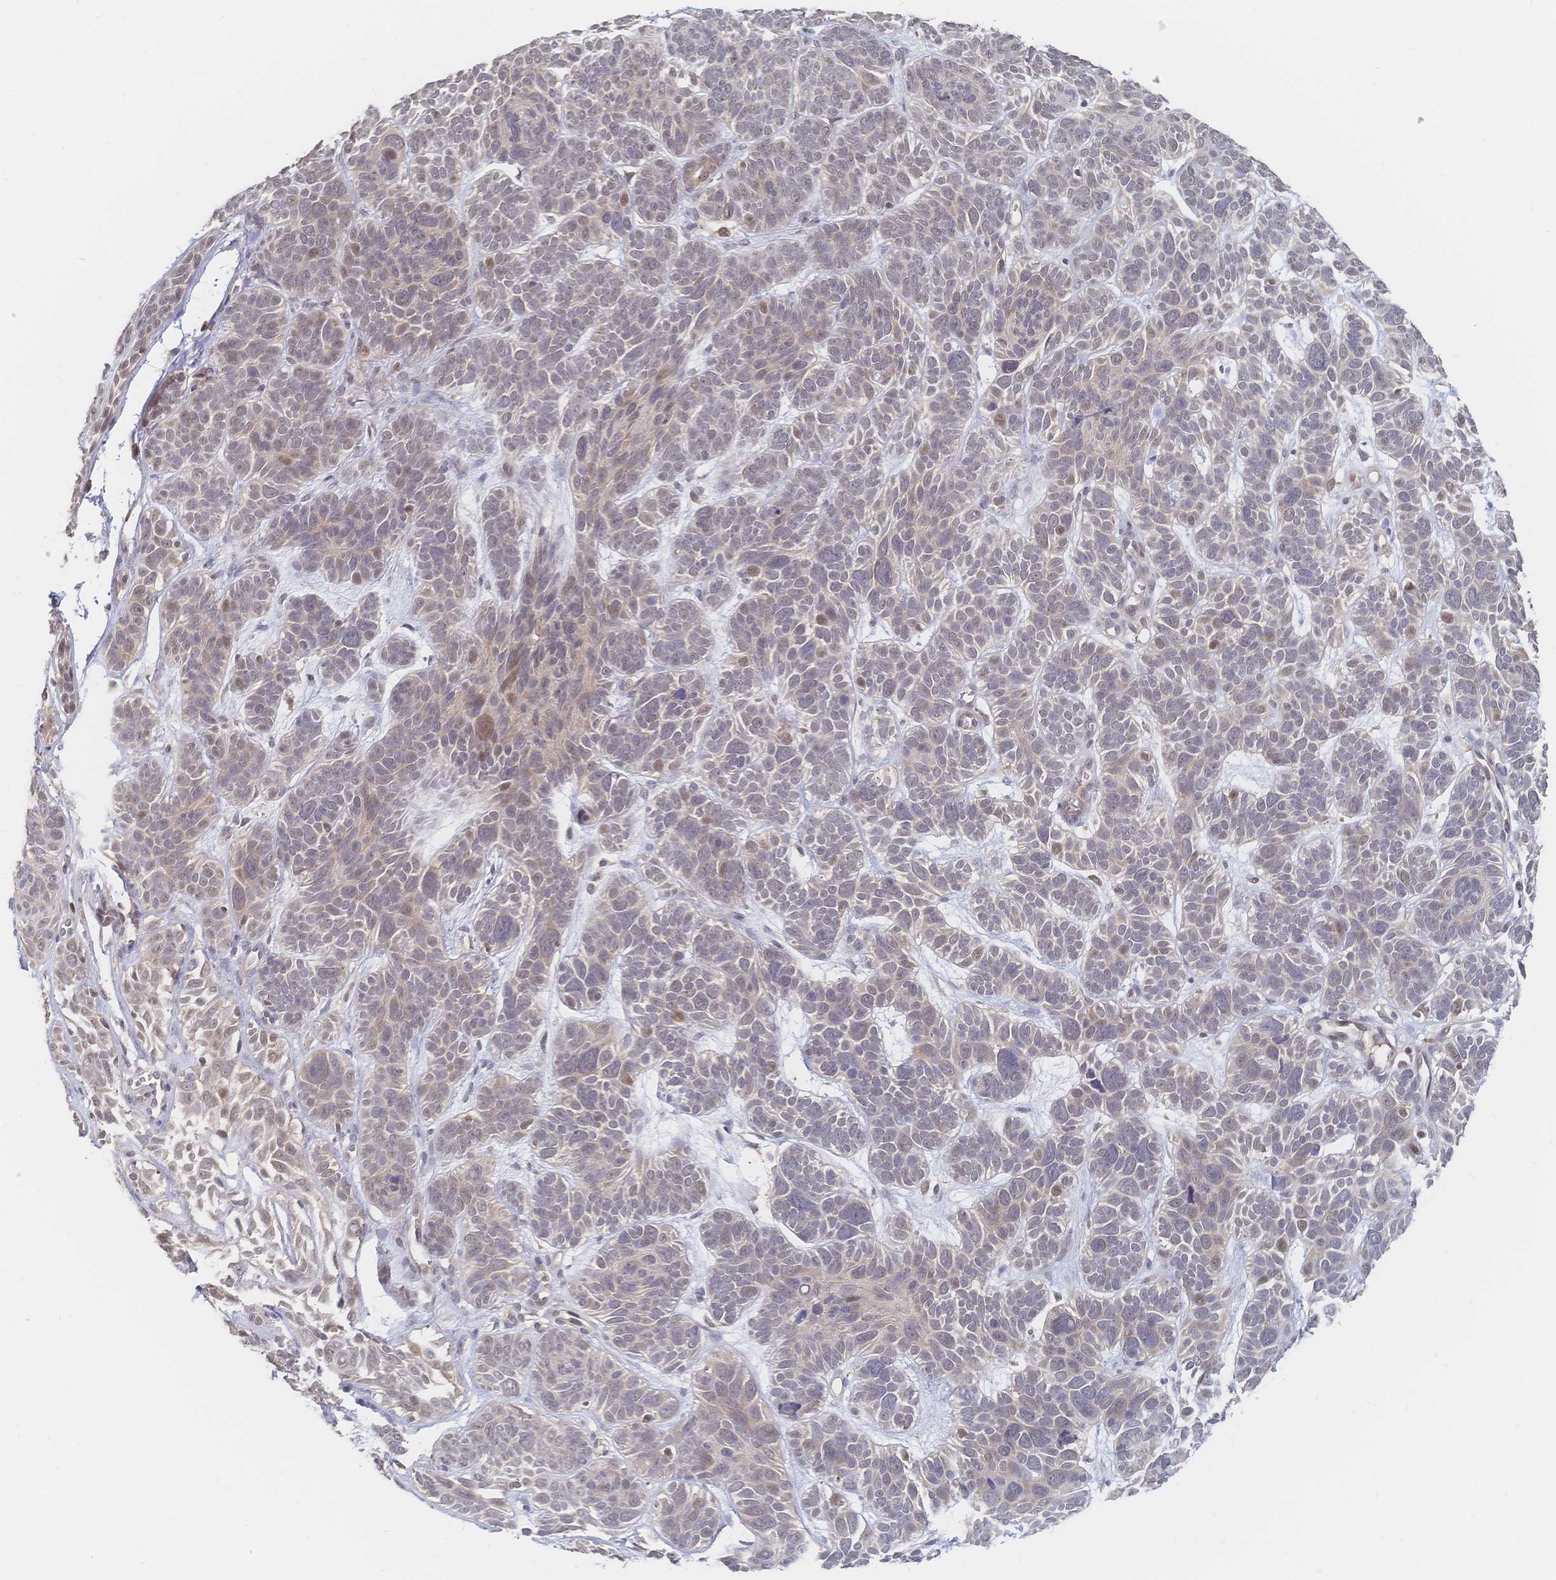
{"staining": {"intensity": "weak", "quantity": "<25%", "location": "nuclear"}, "tissue": "skin cancer", "cell_type": "Tumor cells", "image_type": "cancer", "snomed": [{"axis": "morphology", "description": "Basal cell carcinoma"}, {"axis": "morphology", "description": "BCC, low aggressive"}, {"axis": "topography", "description": "Skin"}, {"axis": "topography", "description": "Skin of face"}], "caption": "DAB immunohistochemical staining of human skin cancer shows no significant expression in tumor cells.", "gene": "LRP5", "patient": {"sex": "male", "age": 73}}